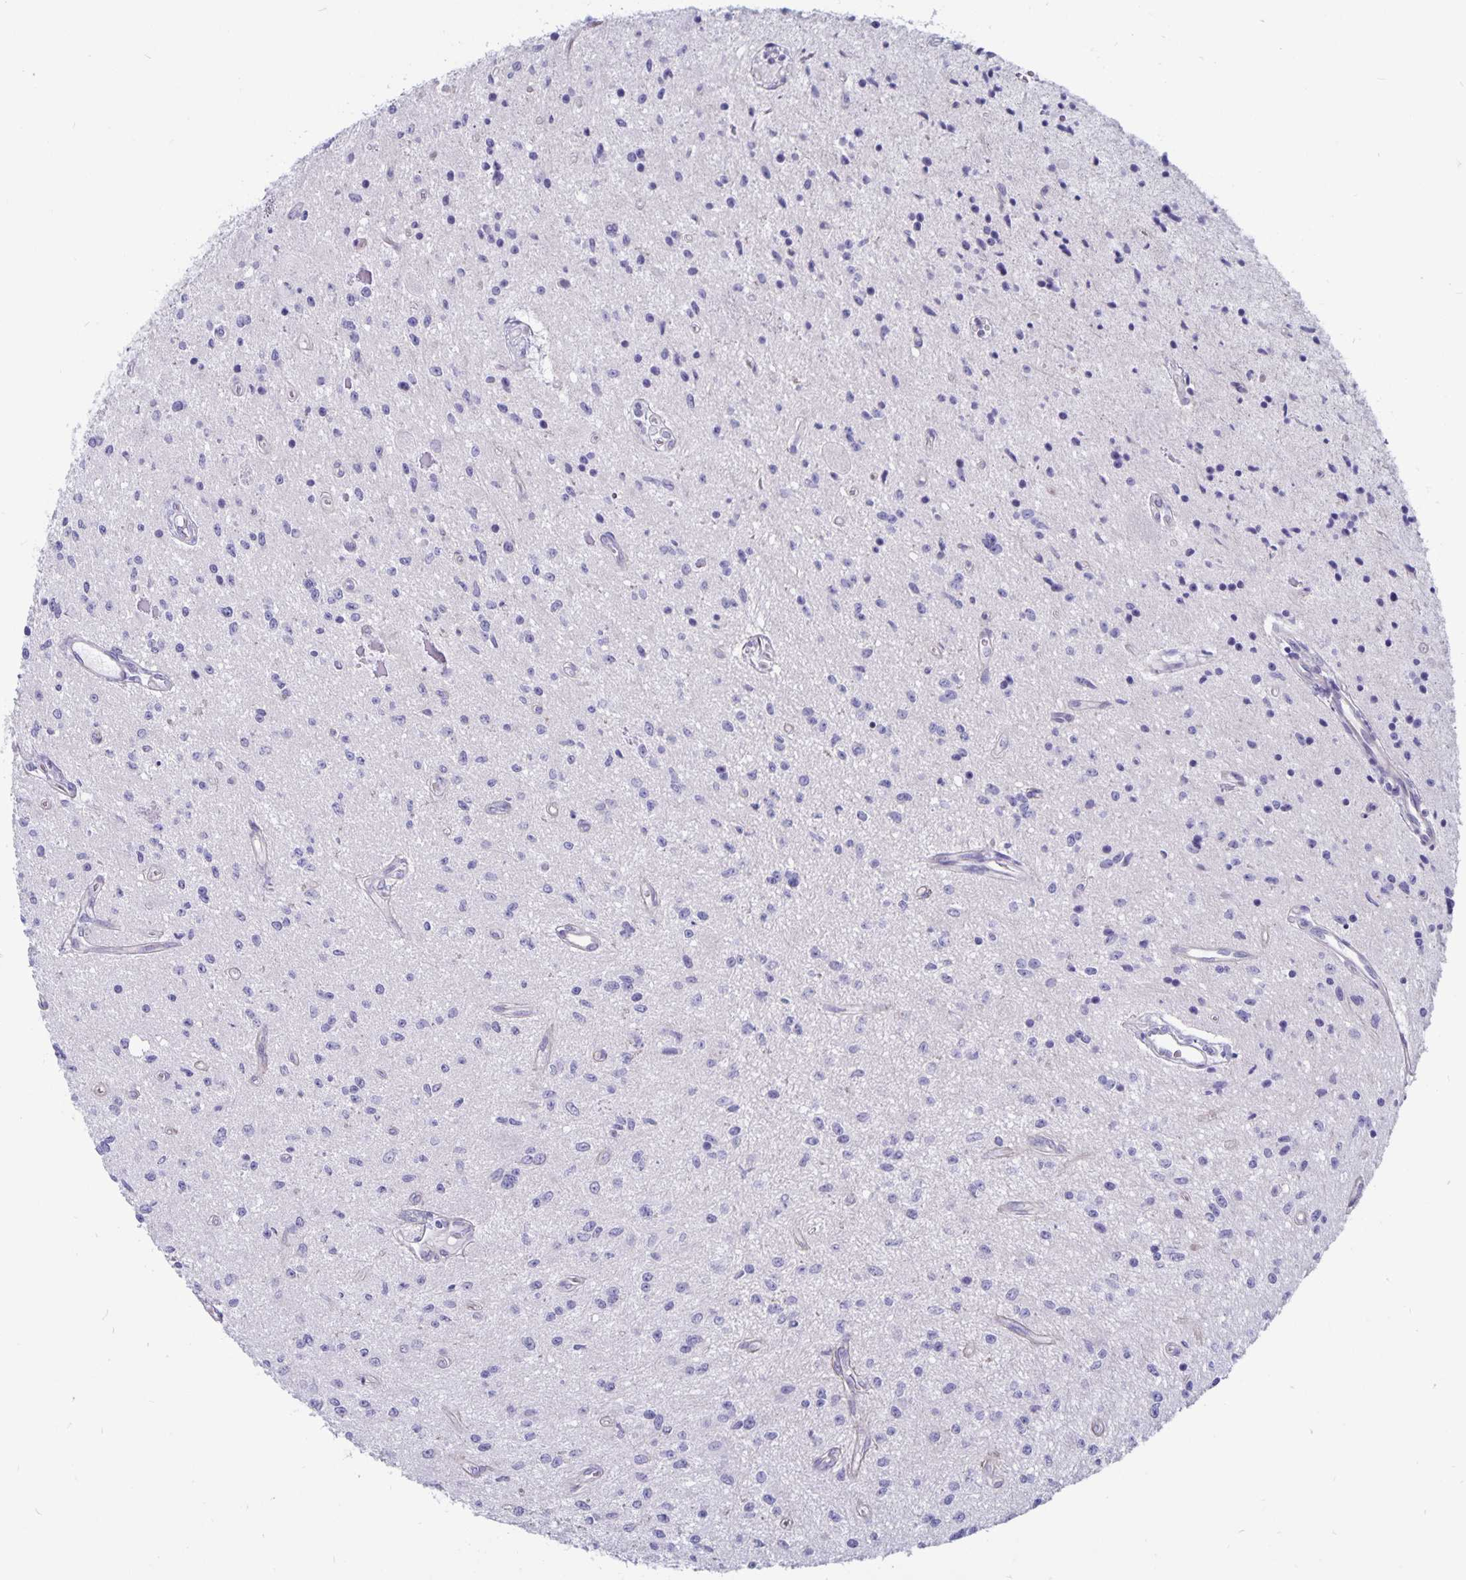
{"staining": {"intensity": "negative", "quantity": "none", "location": "none"}, "tissue": "glioma", "cell_type": "Tumor cells", "image_type": "cancer", "snomed": [{"axis": "morphology", "description": "Glioma, malignant, Low grade"}, {"axis": "topography", "description": "Cerebellum"}], "caption": "A high-resolution photomicrograph shows immunohistochemistry (IHC) staining of low-grade glioma (malignant), which shows no significant staining in tumor cells.", "gene": "PLCB3", "patient": {"sex": "female", "age": 14}}